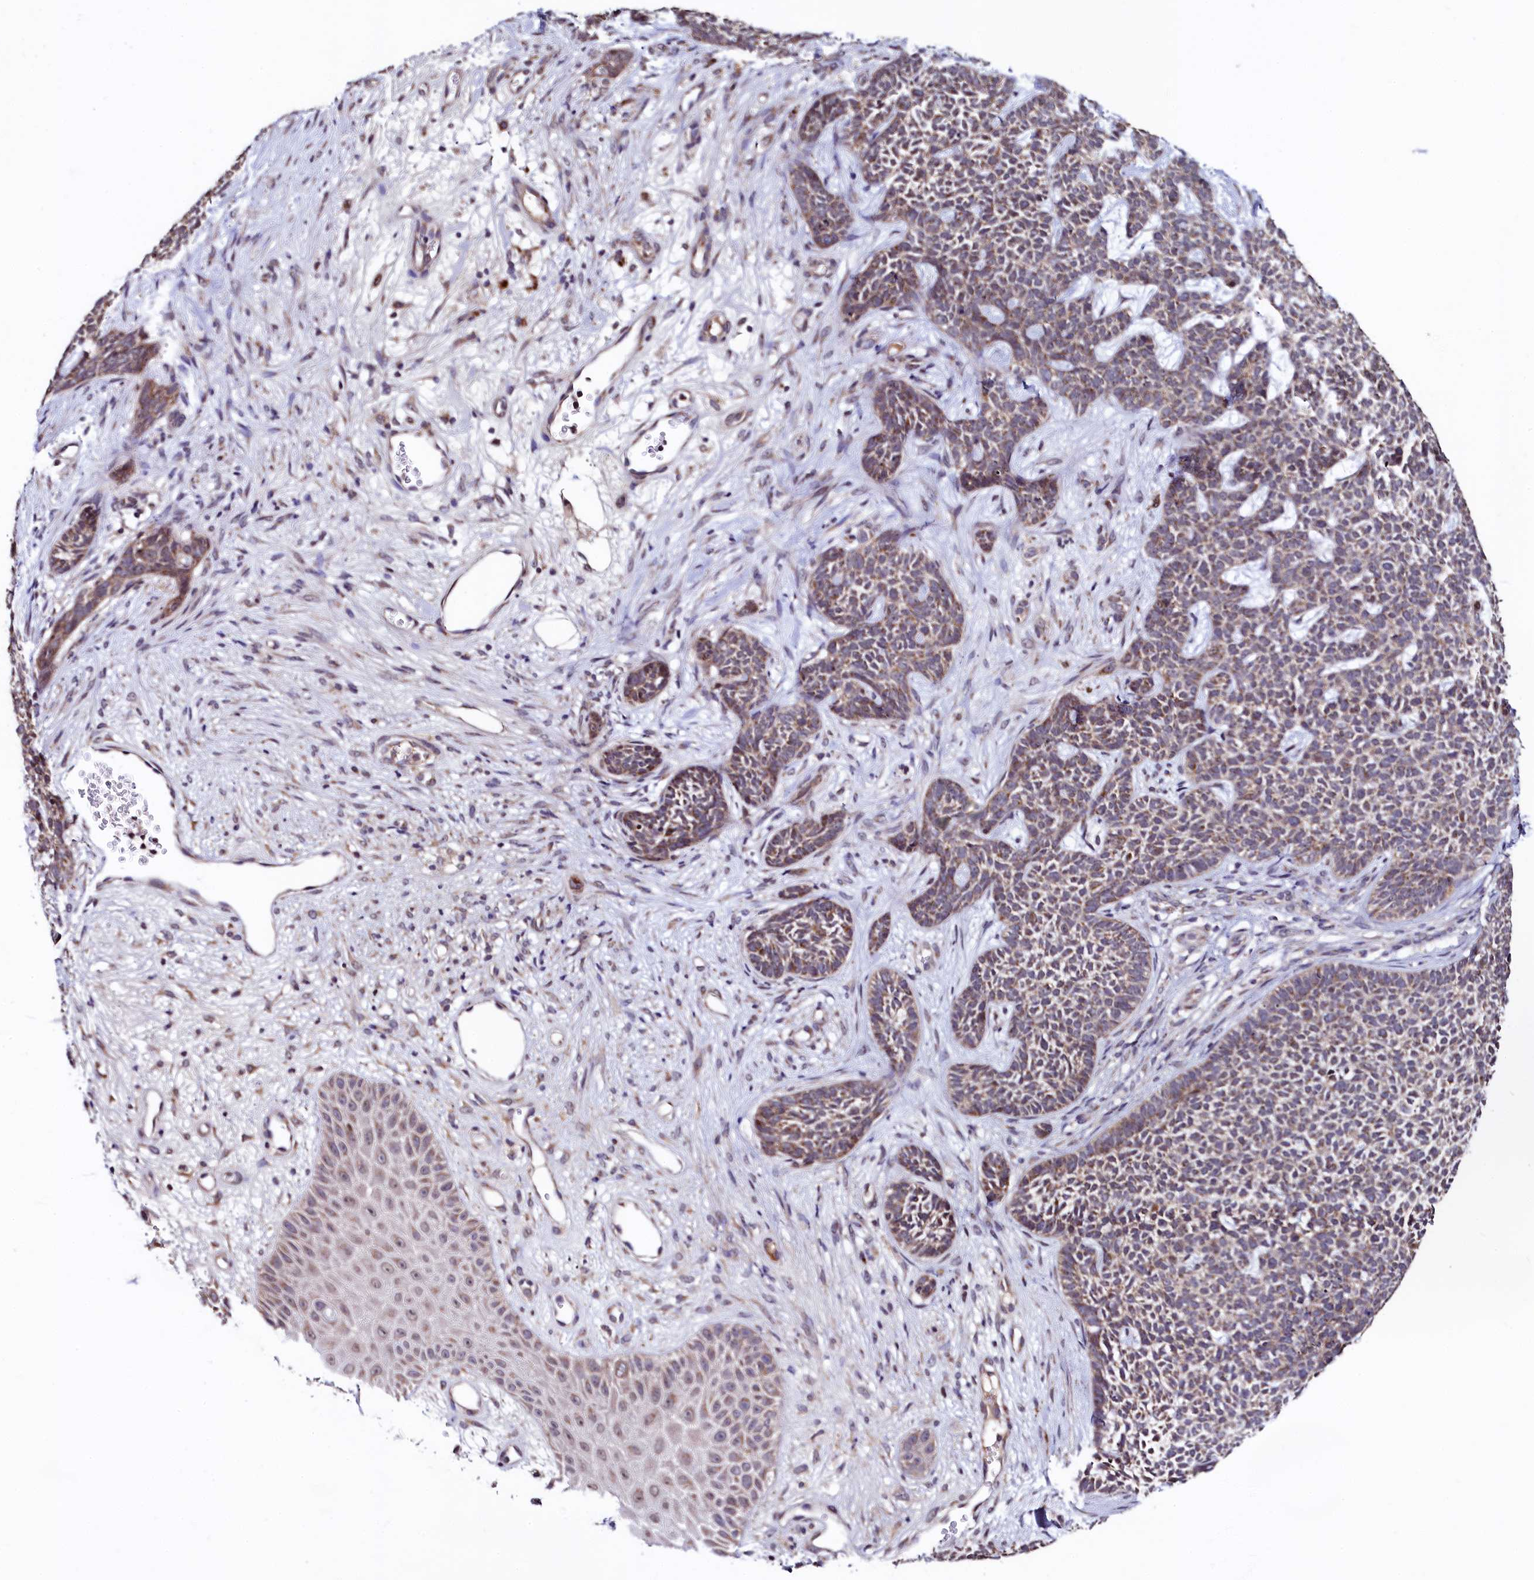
{"staining": {"intensity": "moderate", "quantity": ">75%", "location": "cytoplasmic/membranous"}, "tissue": "skin cancer", "cell_type": "Tumor cells", "image_type": "cancer", "snomed": [{"axis": "morphology", "description": "Basal cell carcinoma"}, {"axis": "topography", "description": "Skin"}], "caption": "Brown immunohistochemical staining in skin basal cell carcinoma displays moderate cytoplasmic/membranous staining in approximately >75% of tumor cells.", "gene": "SEC24C", "patient": {"sex": "female", "age": 84}}